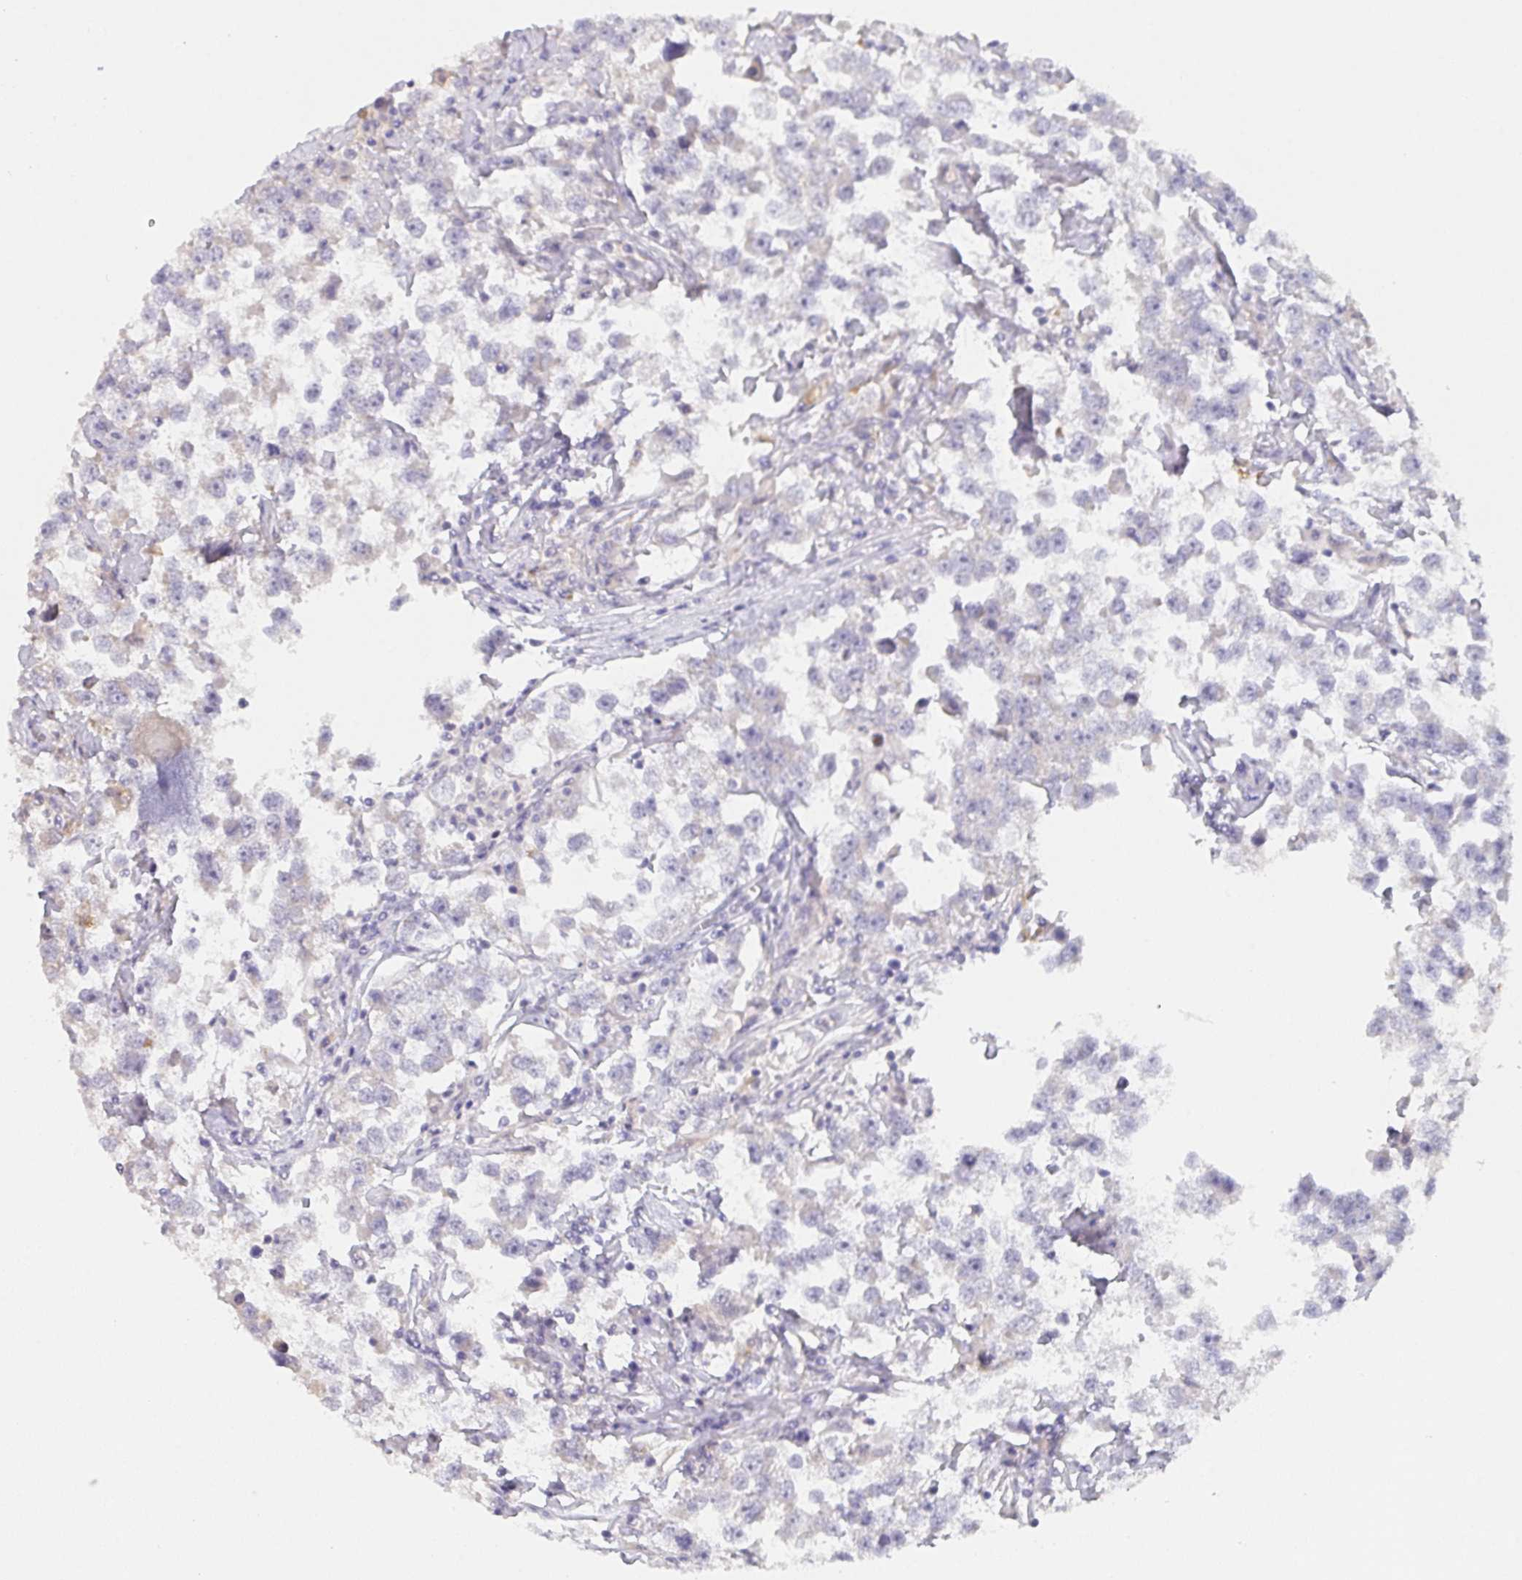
{"staining": {"intensity": "negative", "quantity": "none", "location": "none"}, "tissue": "testis cancer", "cell_type": "Tumor cells", "image_type": "cancer", "snomed": [{"axis": "morphology", "description": "Seminoma, NOS"}, {"axis": "topography", "description": "Testis"}], "caption": "Human testis cancer stained for a protein using immunohistochemistry (IHC) displays no expression in tumor cells.", "gene": "TMEM219", "patient": {"sex": "male", "age": 46}}